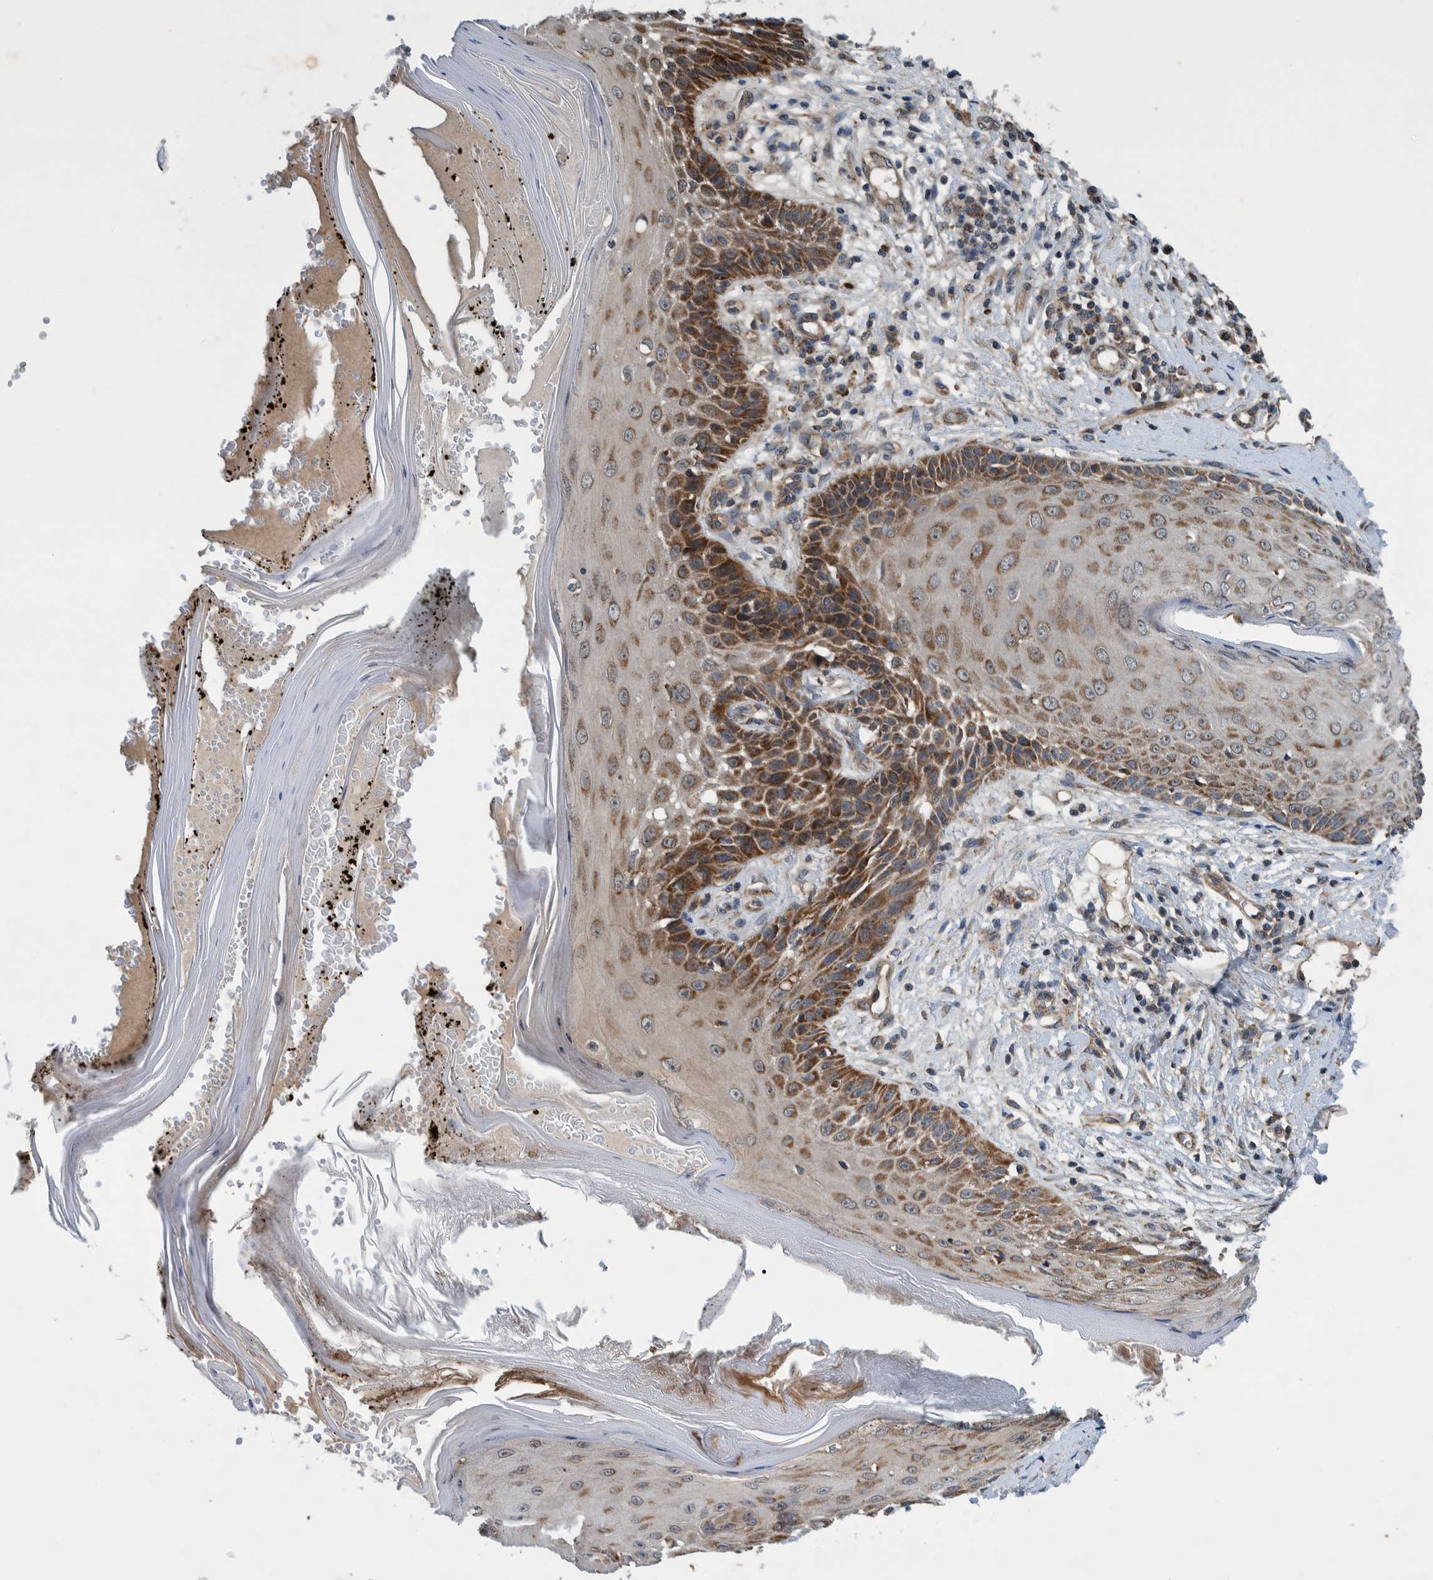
{"staining": {"intensity": "weak", "quantity": ">75%", "location": "cytoplasmic/membranous"}, "tissue": "skin", "cell_type": "Fibroblasts", "image_type": "normal", "snomed": [{"axis": "morphology", "description": "Normal tissue, NOS"}, {"axis": "topography", "description": "Skin"}, {"axis": "topography", "description": "Peripheral nerve tissue"}], "caption": "A brown stain highlights weak cytoplasmic/membranous positivity of a protein in fibroblasts of benign skin.", "gene": "MRPS7", "patient": {"sex": "male", "age": 24}}